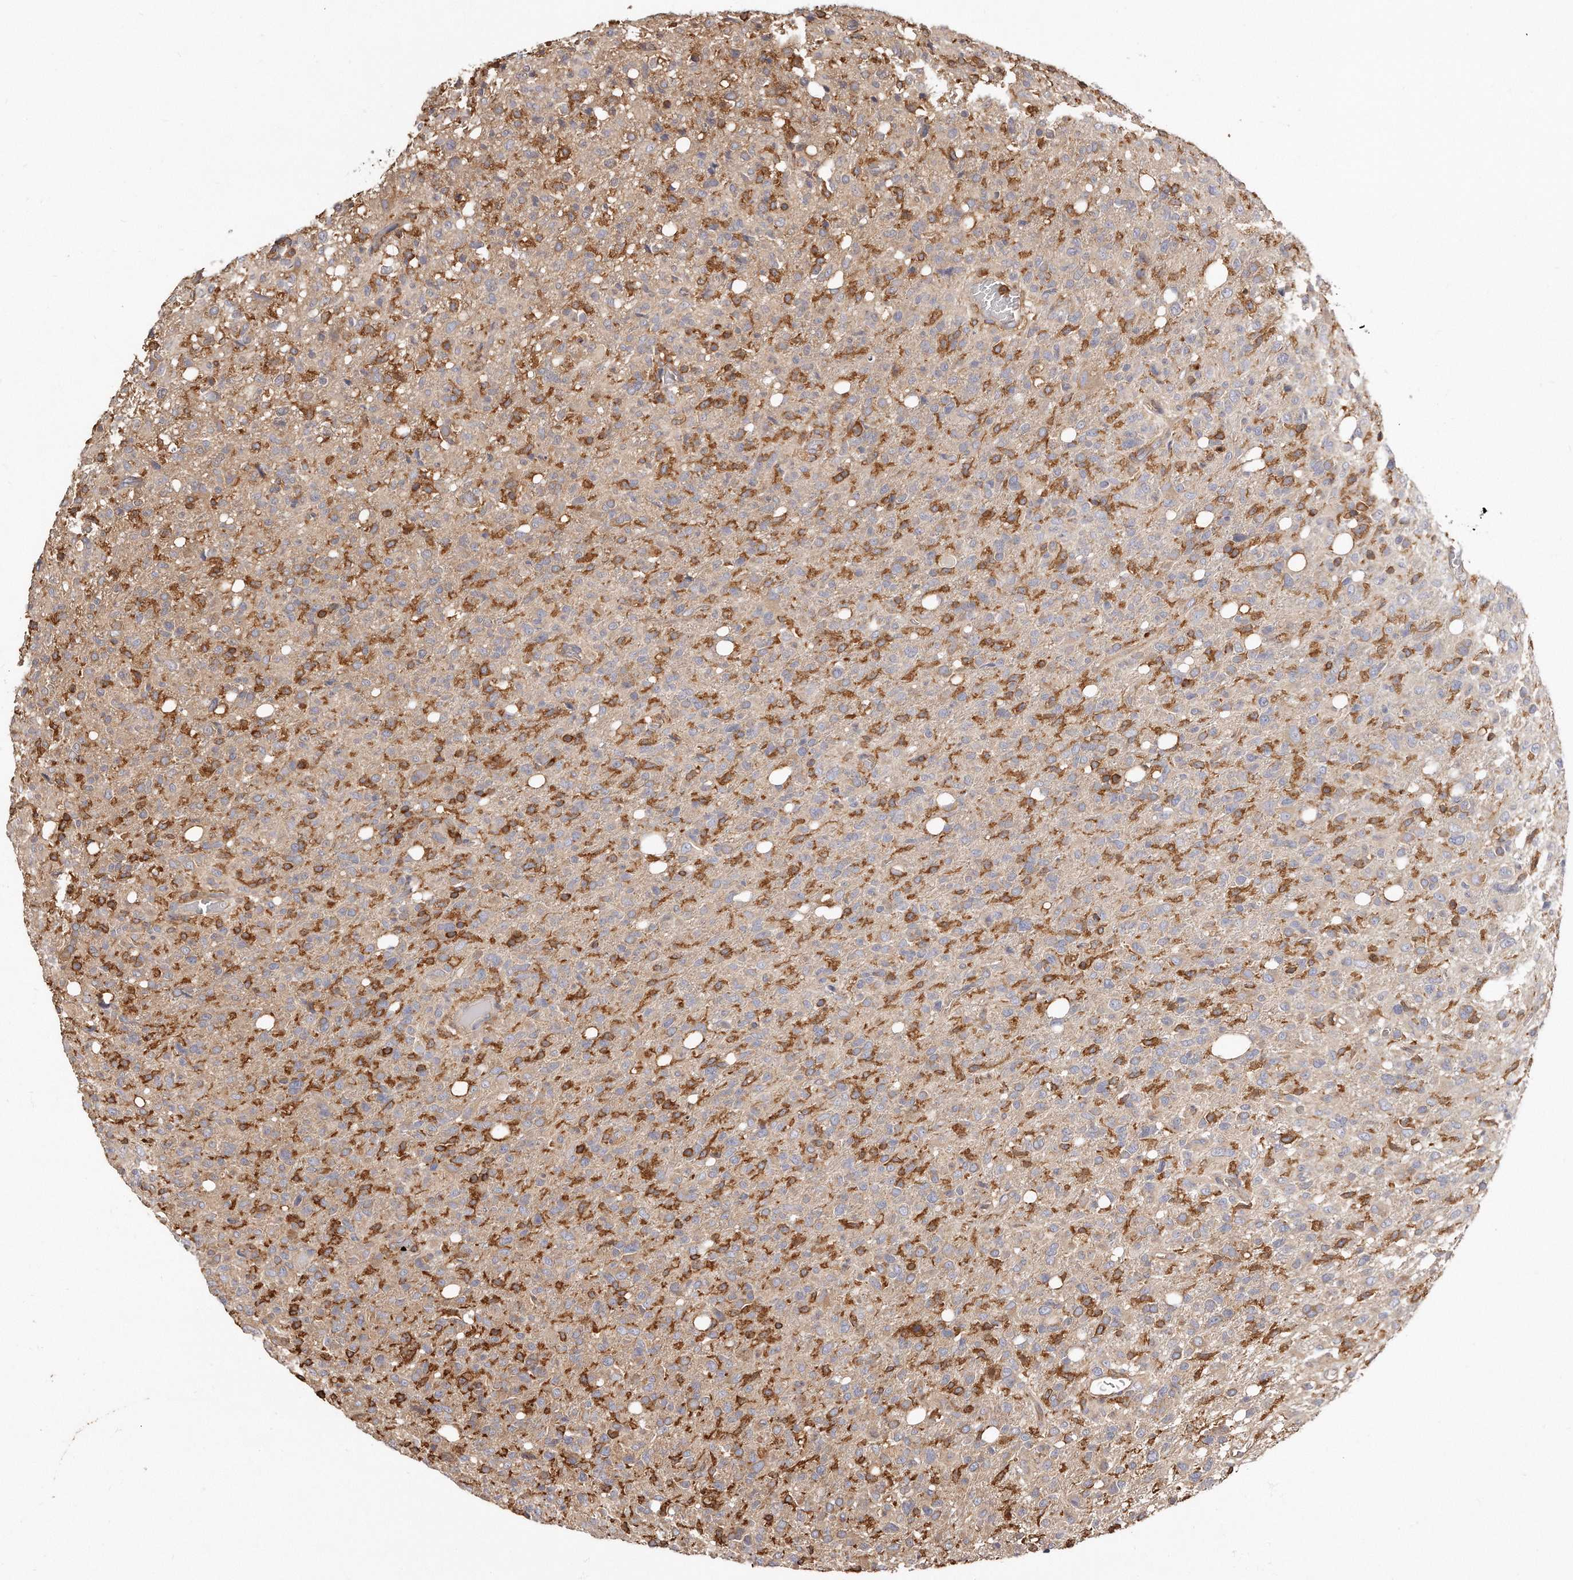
{"staining": {"intensity": "weak", "quantity": "25%-75%", "location": "cytoplasmic/membranous"}, "tissue": "glioma", "cell_type": "Tumor cells", "image_type": "cancer", "snomed": [{"axis": "morphology", "description": "Glioma, malignant, High grade"}, {"axis": "topography", "description": "Brain"}], "caption": "IHC histopathology image of neoplastic tissue: glioma stained using immunohistochemistry shows low levels of weak protein expression localized specifically in the cytoplasmic/membranous of tumor cells, appearing as a cytoplasmic/membranous brown color.", "gene": "CAP1", "patient": {"sex": "female", "age": 57}}